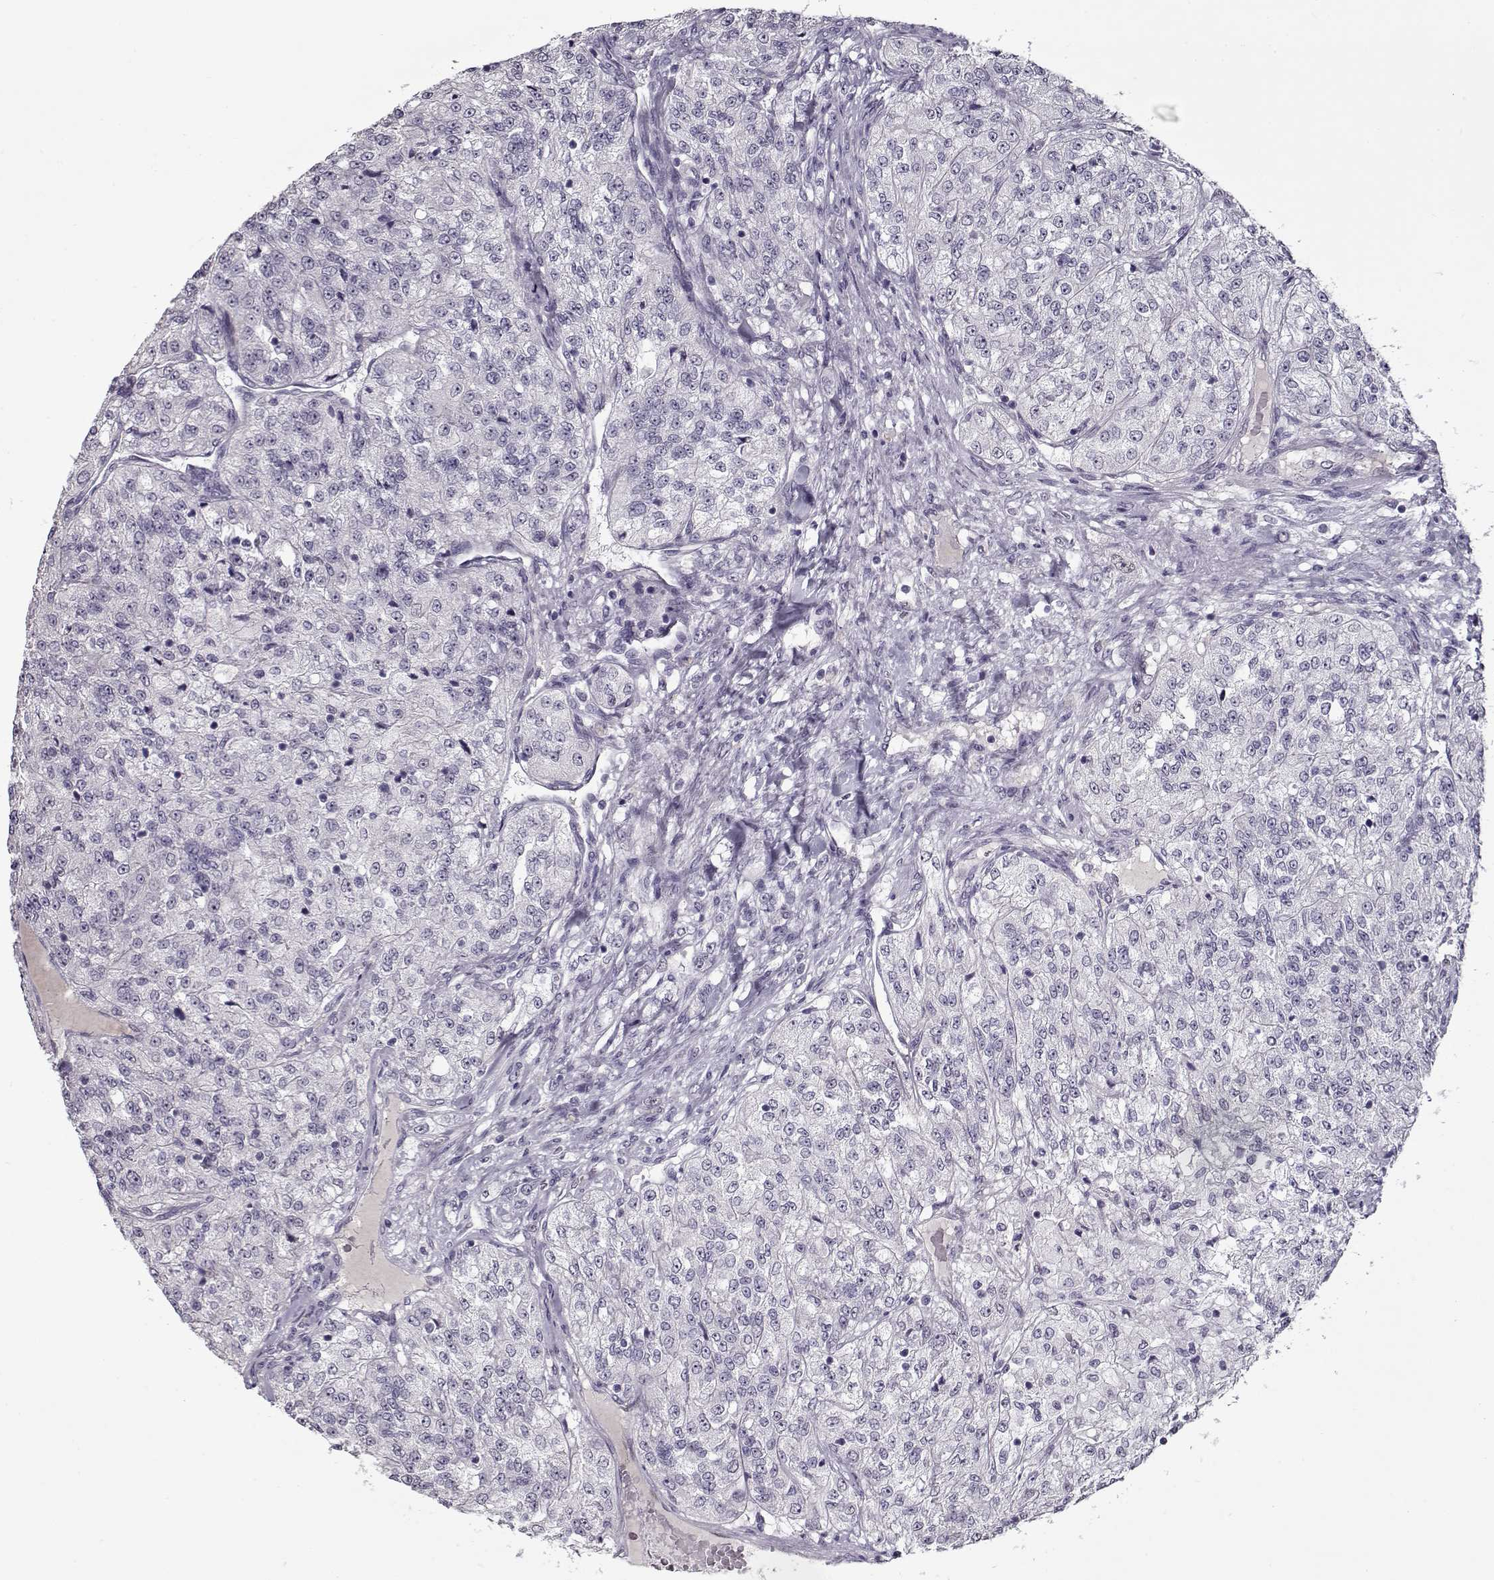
{"staining": {"intensity": "weak", "quantity": "<25%", "location": "nuclear"}, "tissue": "renal cancer", "cell_type": "Tumor cells", "image_type": "cancer", "snomed": [{"axis": "morphology", "description": "Adenocarcinoma, NOS"}, {"axis": "topography", "description": "Kidney"}], "caption": "Immunohistochemistry micrograph of human renal cancer (adenocarcinoma) stained for a protein (brown), which displays no expression in tumor cells.", "gene": "PRMT8", "patient": {"sex": "female", "age": 63}}